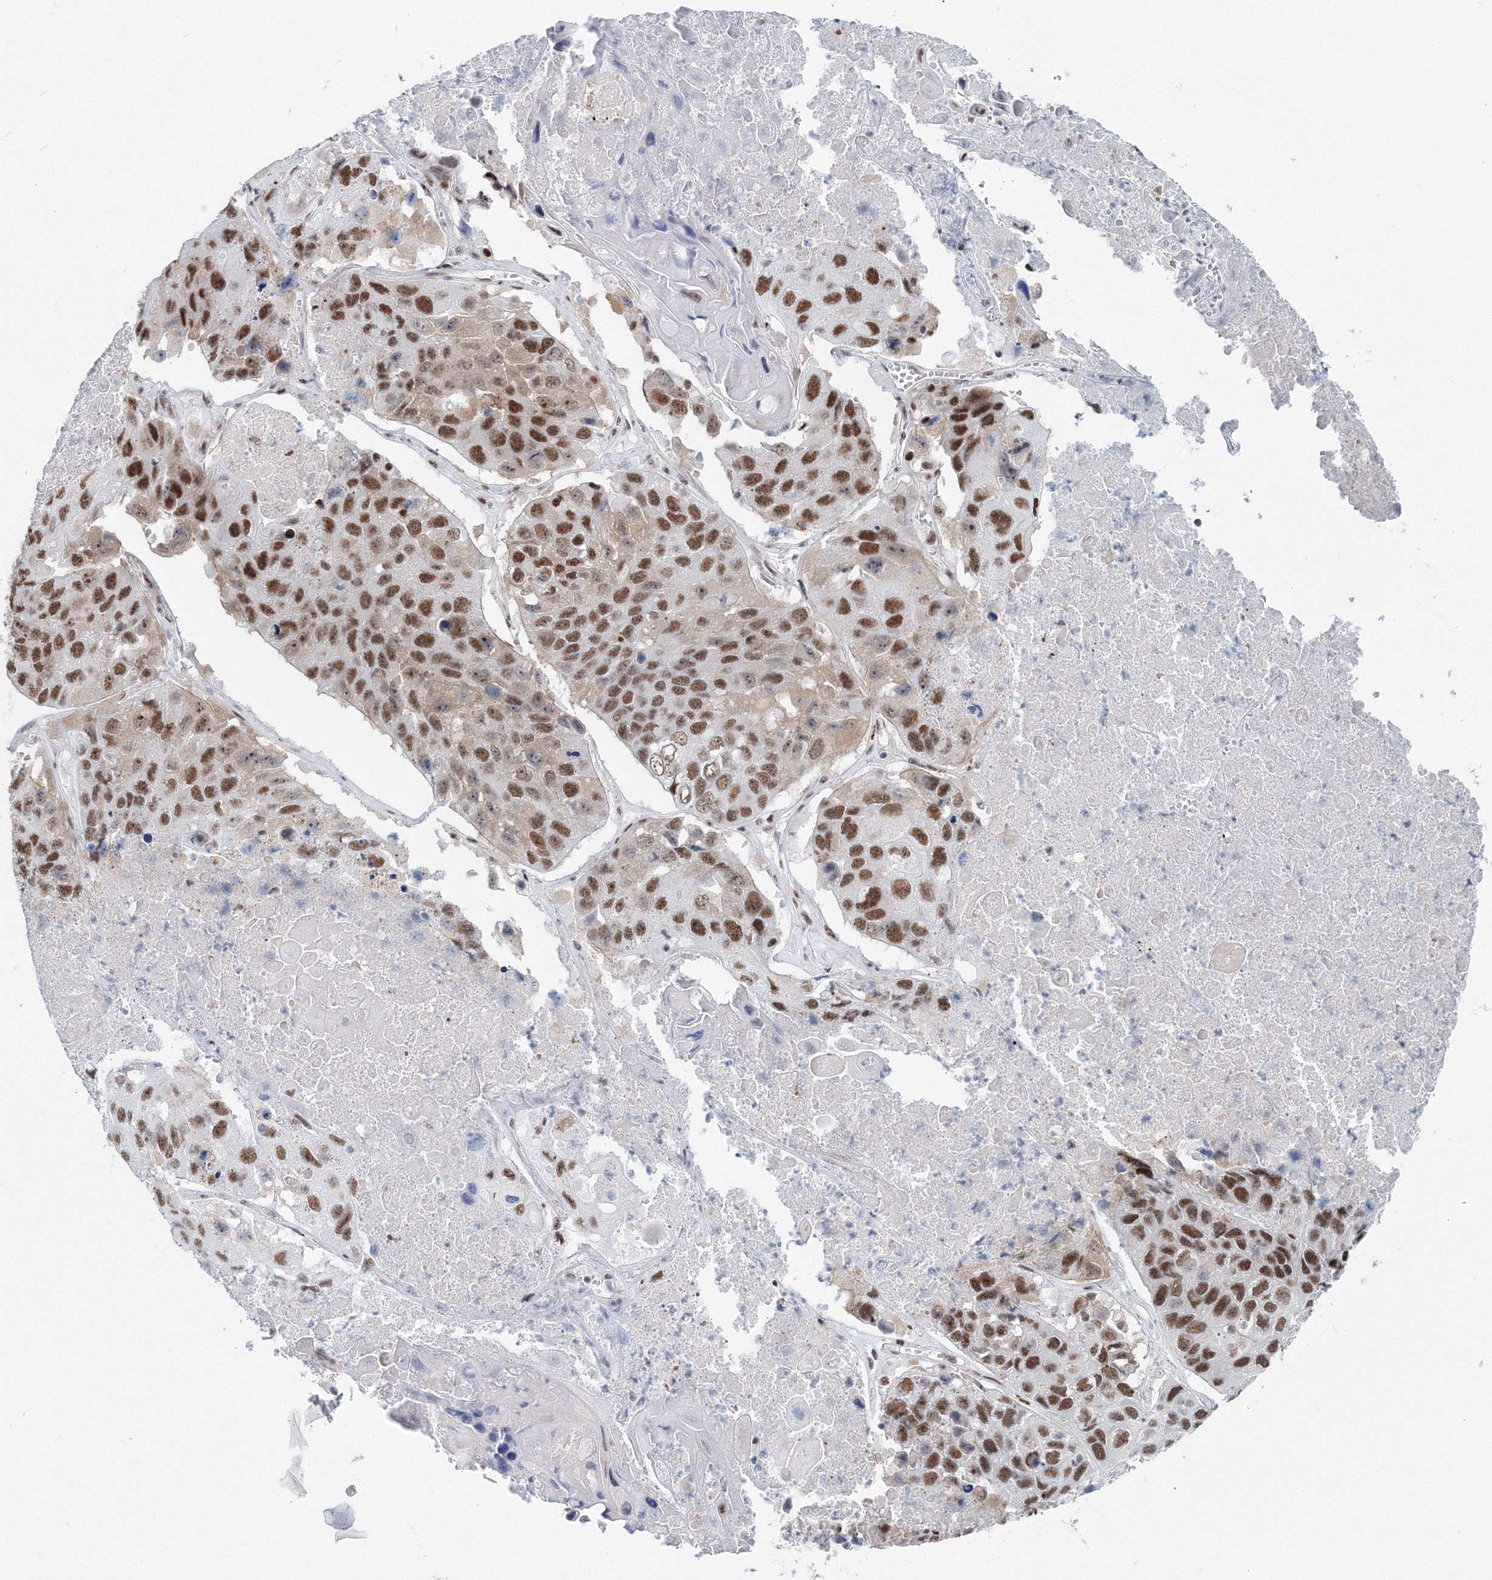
{"staining": {"intensity": "strong", "quantity": ">75%", "location": "nuclear"}, "tissue": "lung cancer", "cell_type": "Tumor cells", "image_type": "cancer", "snomed": [{"axis": "morphology", "description": "Squamous cell carcinoma, NOS"}, {"axis": "topography", "description": "Lung"}], "caption": "Tumor cells demonstrate strong nuclear staining in about >75% of cells in lung squamous cell carcinoma.", "gene": "SF3B6", "patient": {"sex": "male", "age": 61}}